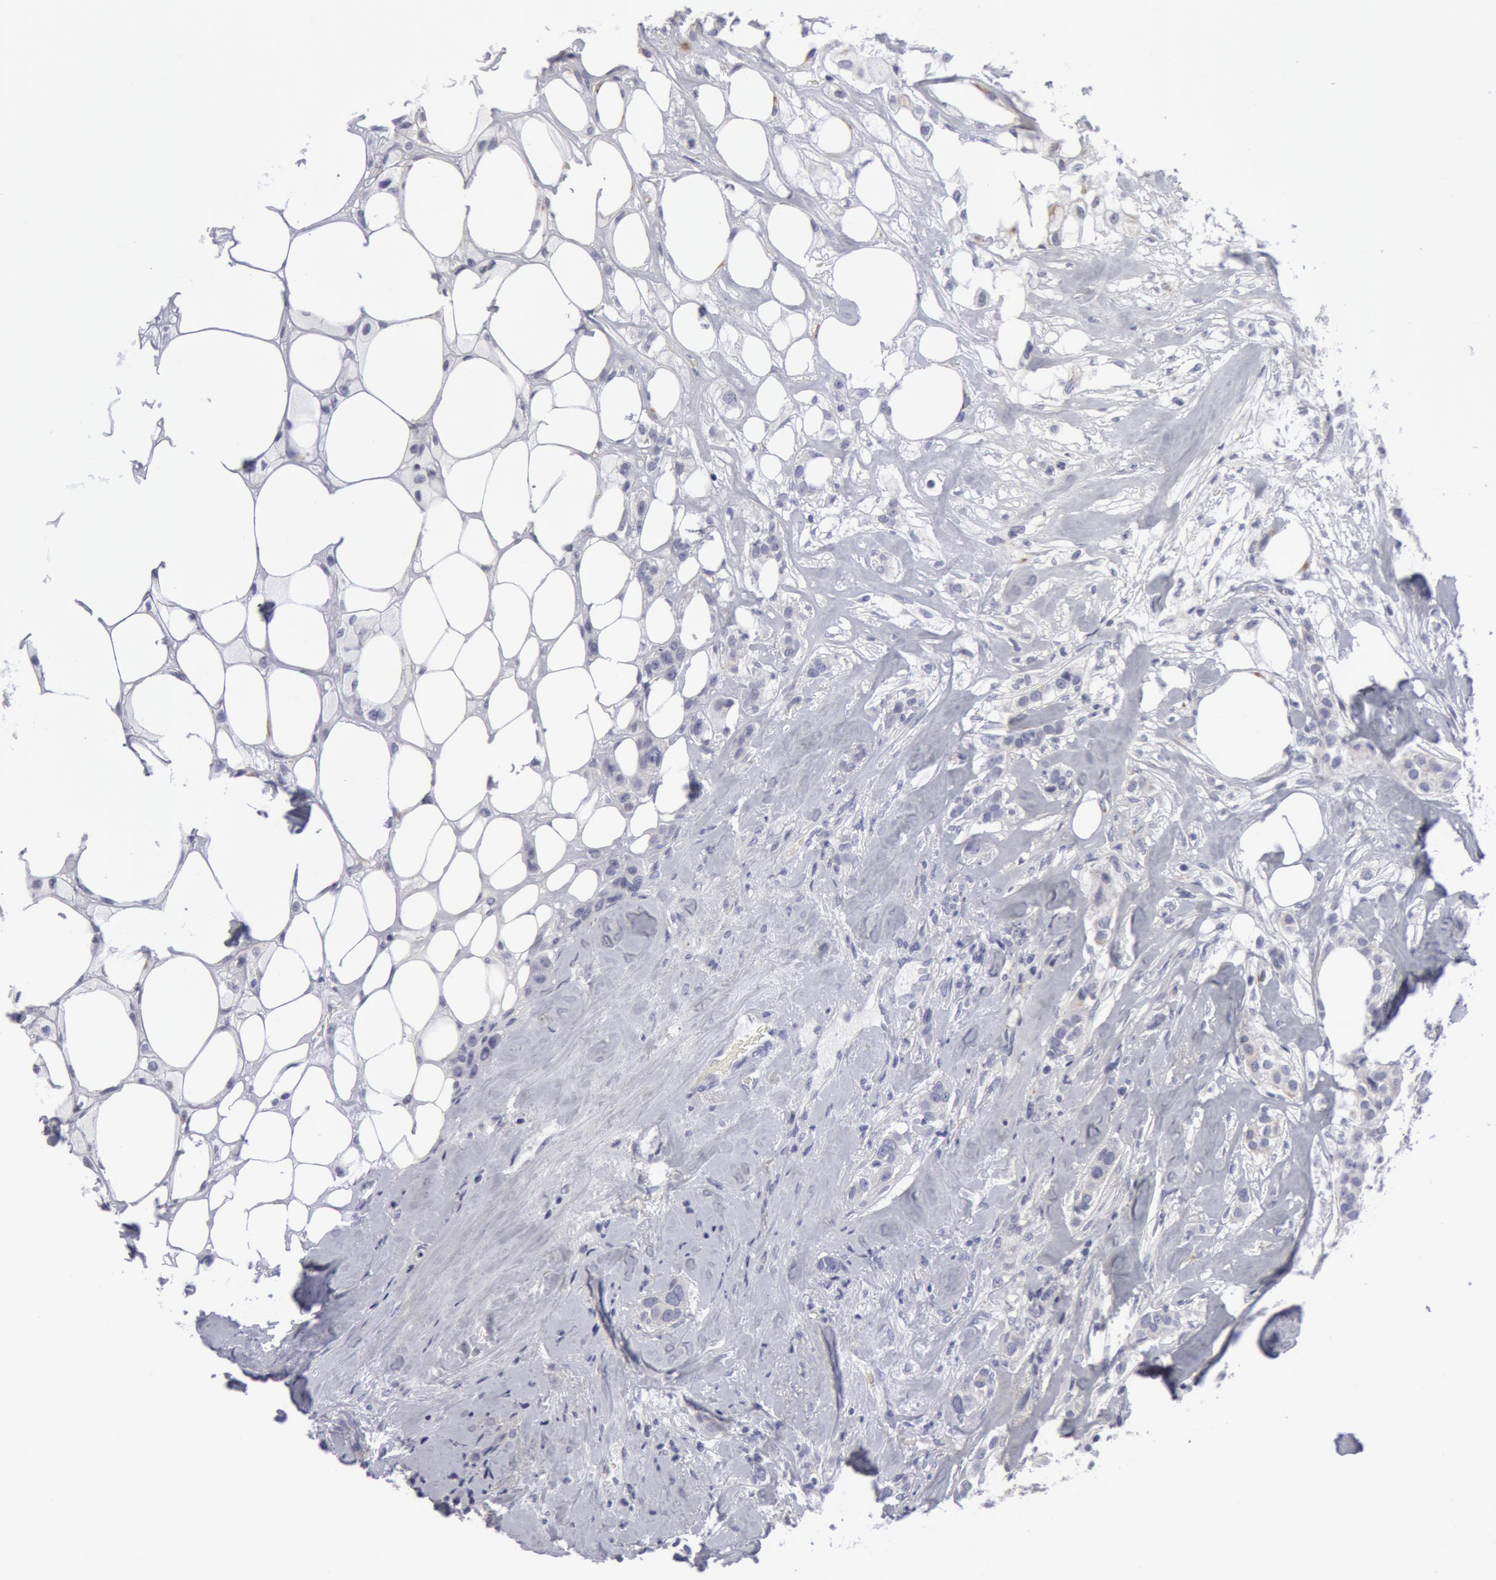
{"staining": {"intensity": "negative", "quantity": "none", "location": "none"}, "tissue": "breast cancer", "cell_type": "Tumor cells", "image_type": "cancer", "snomed": [{"axis": "morphology", "description": "Duct carcinoma"}, {"axis": "topography", "description": "Breast"}], "caption": "Infiltrating ductal carcinoma (breast) was stained to show a protein in brown. There is no significant expression in tumor cells. The staining is performed using DAB brown chromogen with nuclei counter-stained in using hematoxylin.", "gene": "SMC1B", "patient": {"sex": "female", "age": 45}}